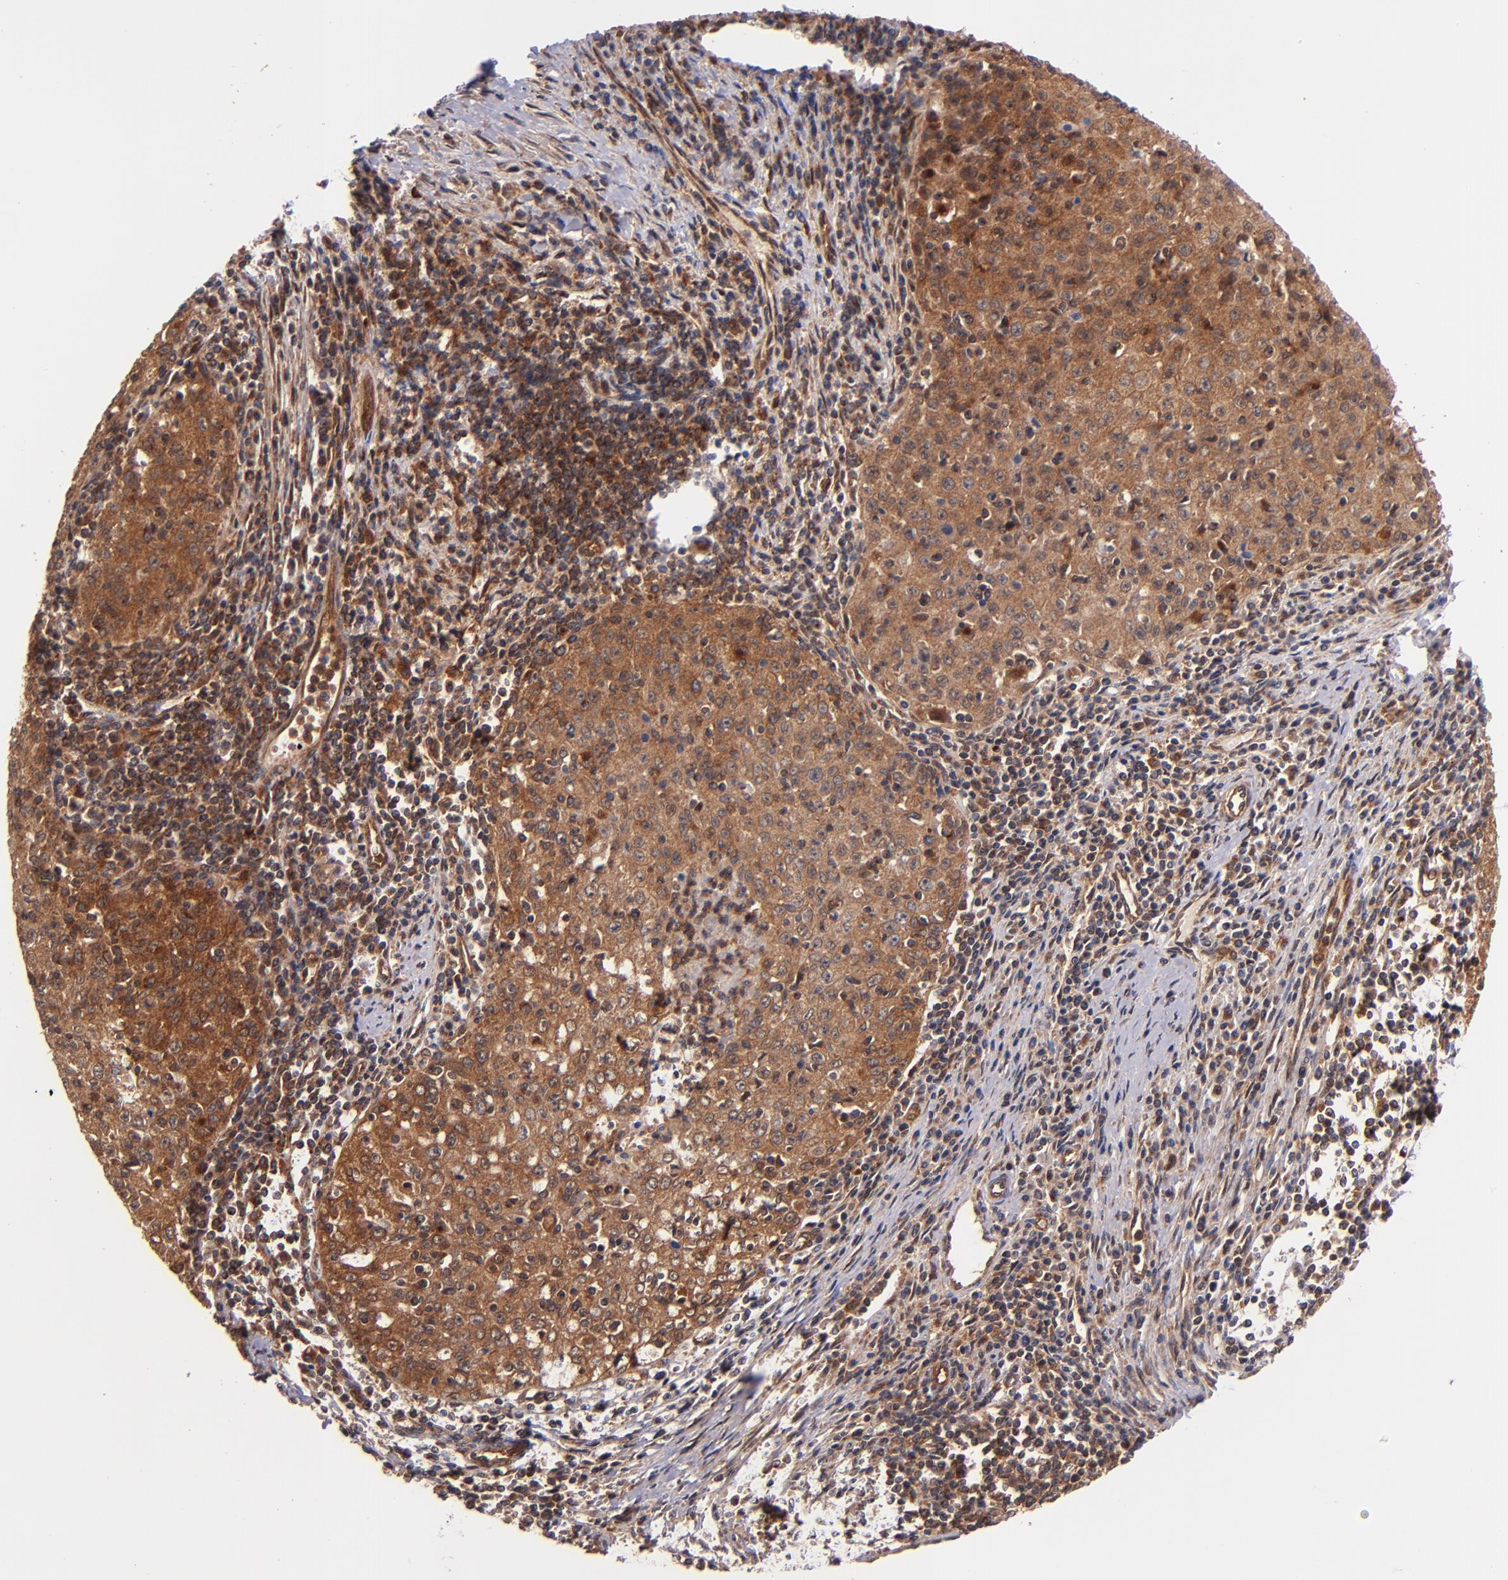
{"staining": {"intensity": "strong", "quantity": ">75%", "location": "cytoplasmic/membranous"}, "tissue": "cervical cancer", "cell_type": "Tumor cells", "image_type": "cancer", "snomed": [{"axis": "morphology", "description": "Squamous cell carcinoma, NOS"}, {"axis": "topography", "description": "Cervix"}], "caption": "Immunohistochemistry of human squamous cell carcinoma (cervical) displays high levels of strong cytoplasmic/membranous positivity in approximately >75% of tumor cells.", "gene": "STX8", "patient": {"sex": "female", "age": 27}}